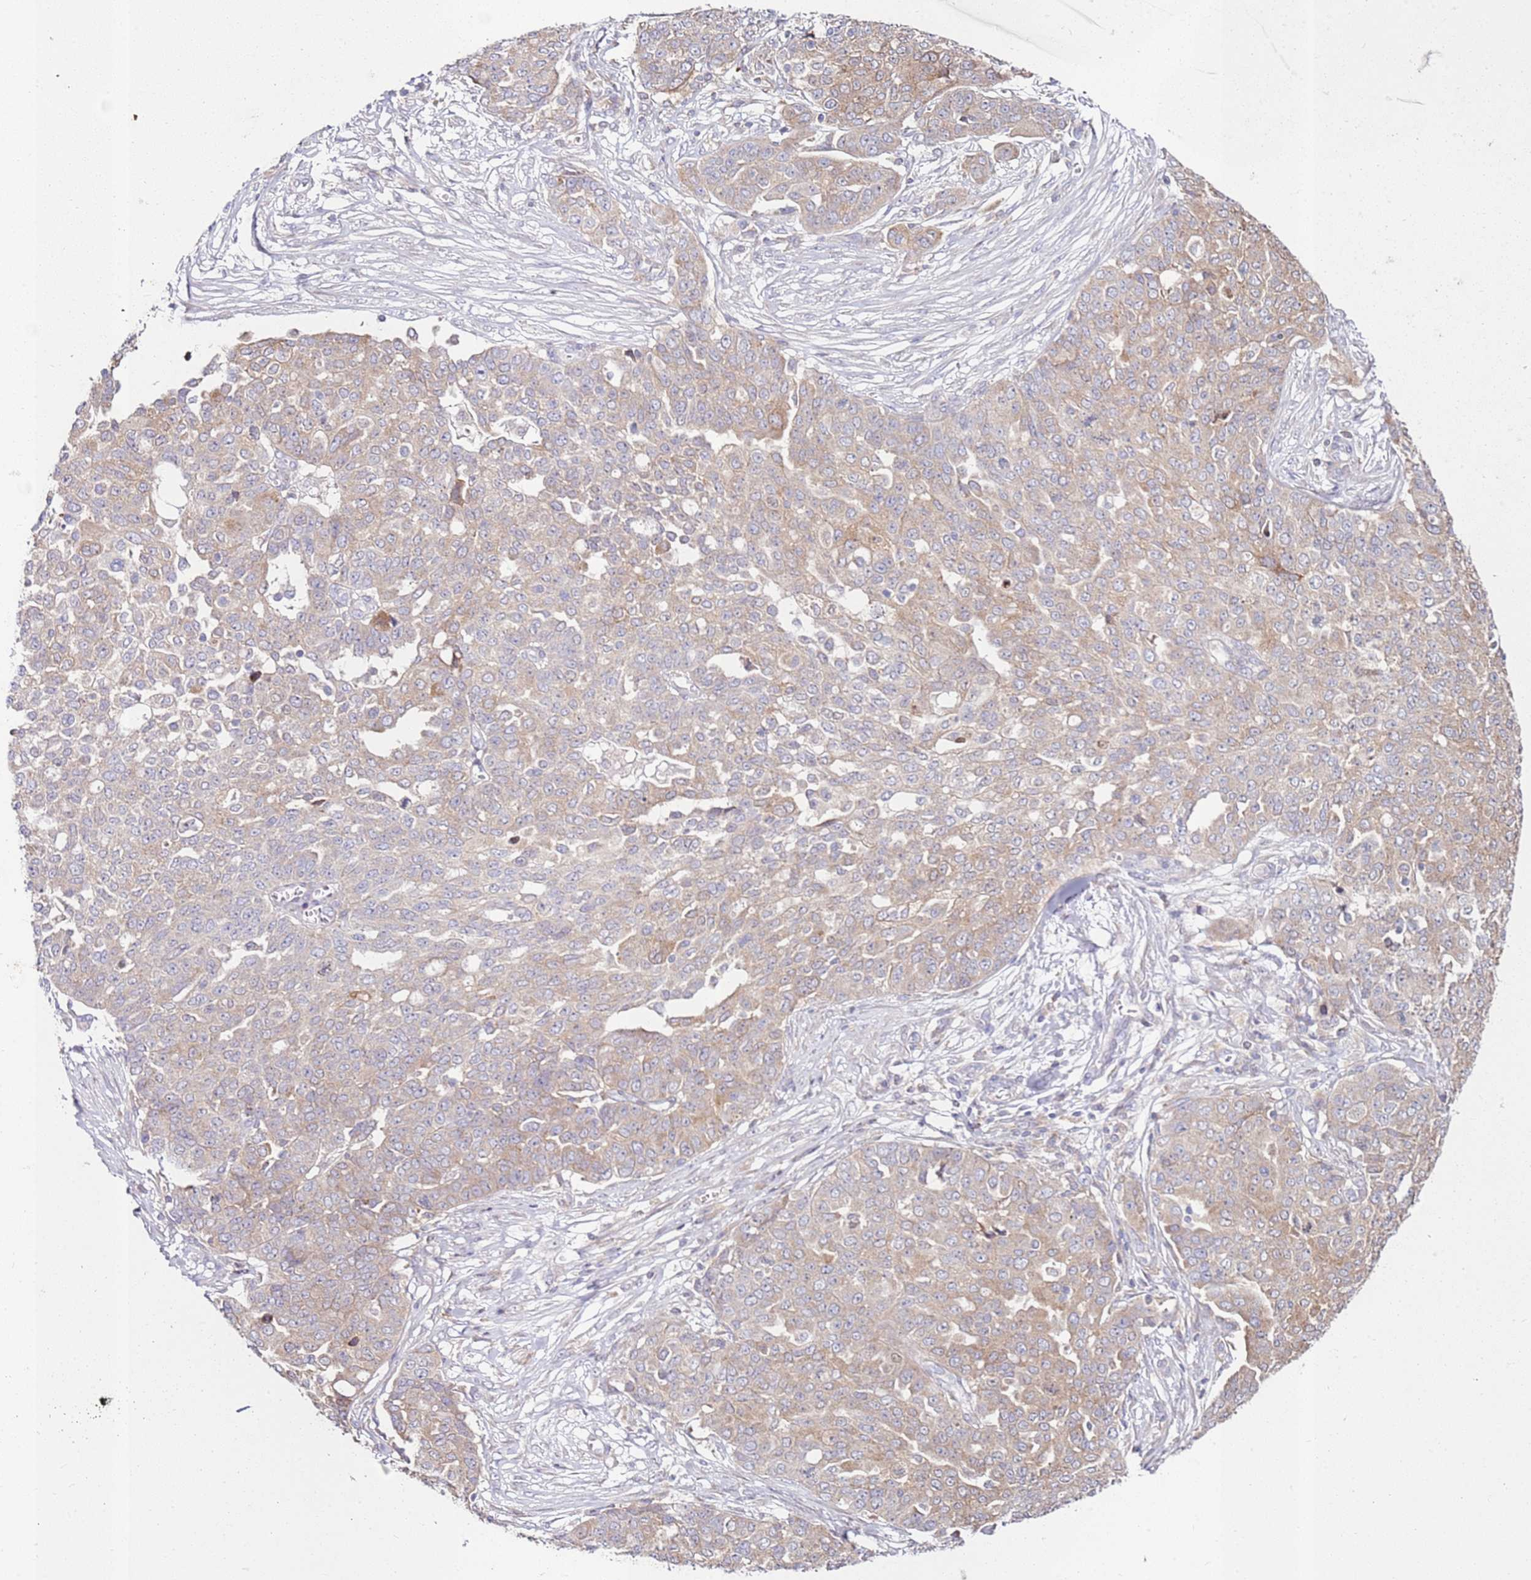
{"staining": {"intensity": "weak", "quantity": ">75%", "location": "cytoplasmic/membranous"}, "tissue": "ovarian cancer", "cell_type": "Tumor cells", "image_type": "cancer", "snomed": [{"axis": "morphology", "description": "Cystadenocarcinoma, serous, NOS"}, {"axis": "topography", "description": "Soft tissue"}, {"axis": "topography", "description": "Ovary"}], "caption": "Ovarian serous cystadenocarcinoma tissue reveals weak cytoplasmic/membranous expression in approximately >75% of tumor cells, visualized by immunohistochemistry.", "gene": "CNOT9", "patient": {"sex": "female", "age": 57}}